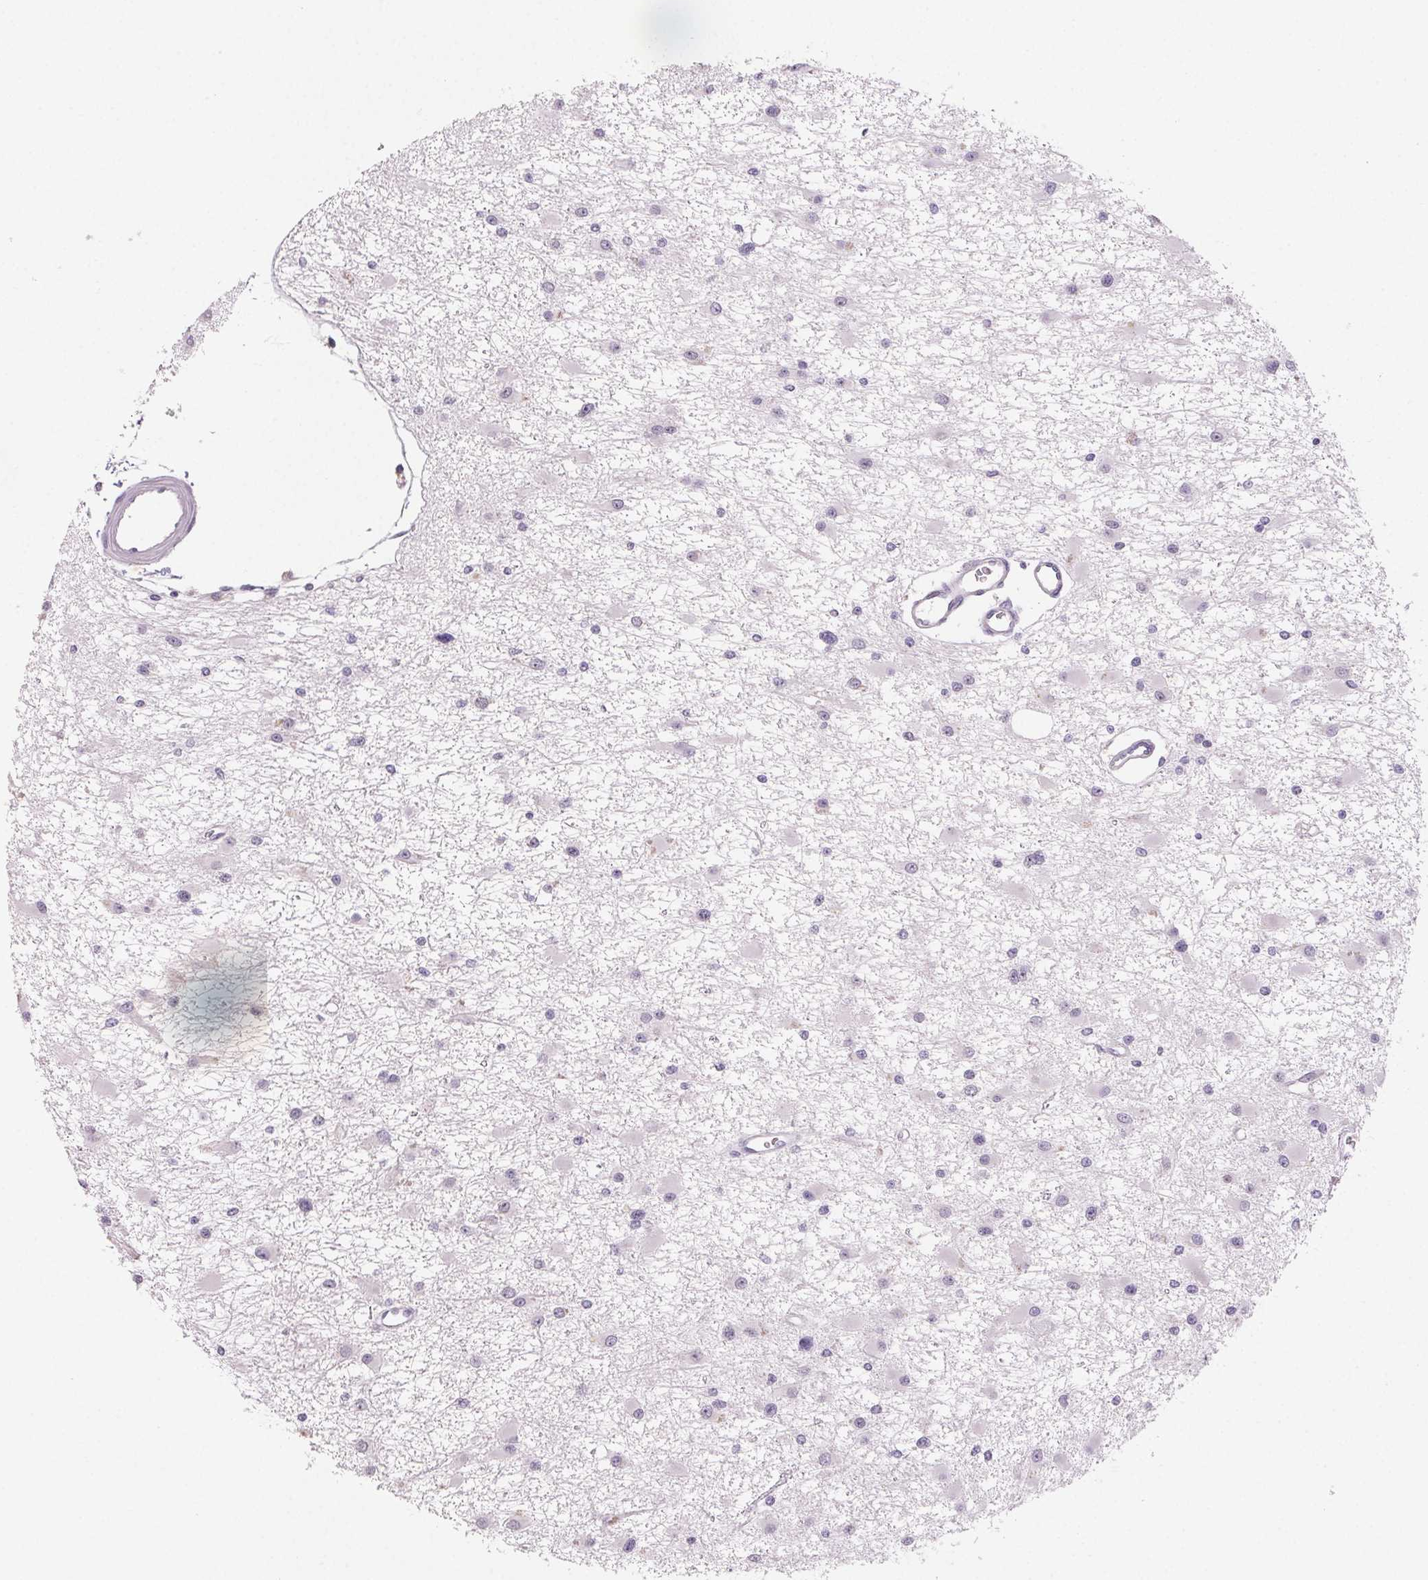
{"staining": {"intensity": "negative", "quantity": "none", "location": "none"}, "tissue": "glioma", "cell_type": "Tumor cells", "image_type": "cancer", "snomed": [{"axis": "morphology", "description": "Glioma, malignant, High grade"}, {"axis": "topography", "description": "Brain"}], "caption": "Immunohistochemistry (IHC) of malignant glioma (high-grade) shows no staining in tumor cells. The staining is performed using DAB brown chromogen with nuclei counter-stained in using hematoxylin.", "gene": "BPIFB2", "patient": {"sex": "male", "age": 54}}